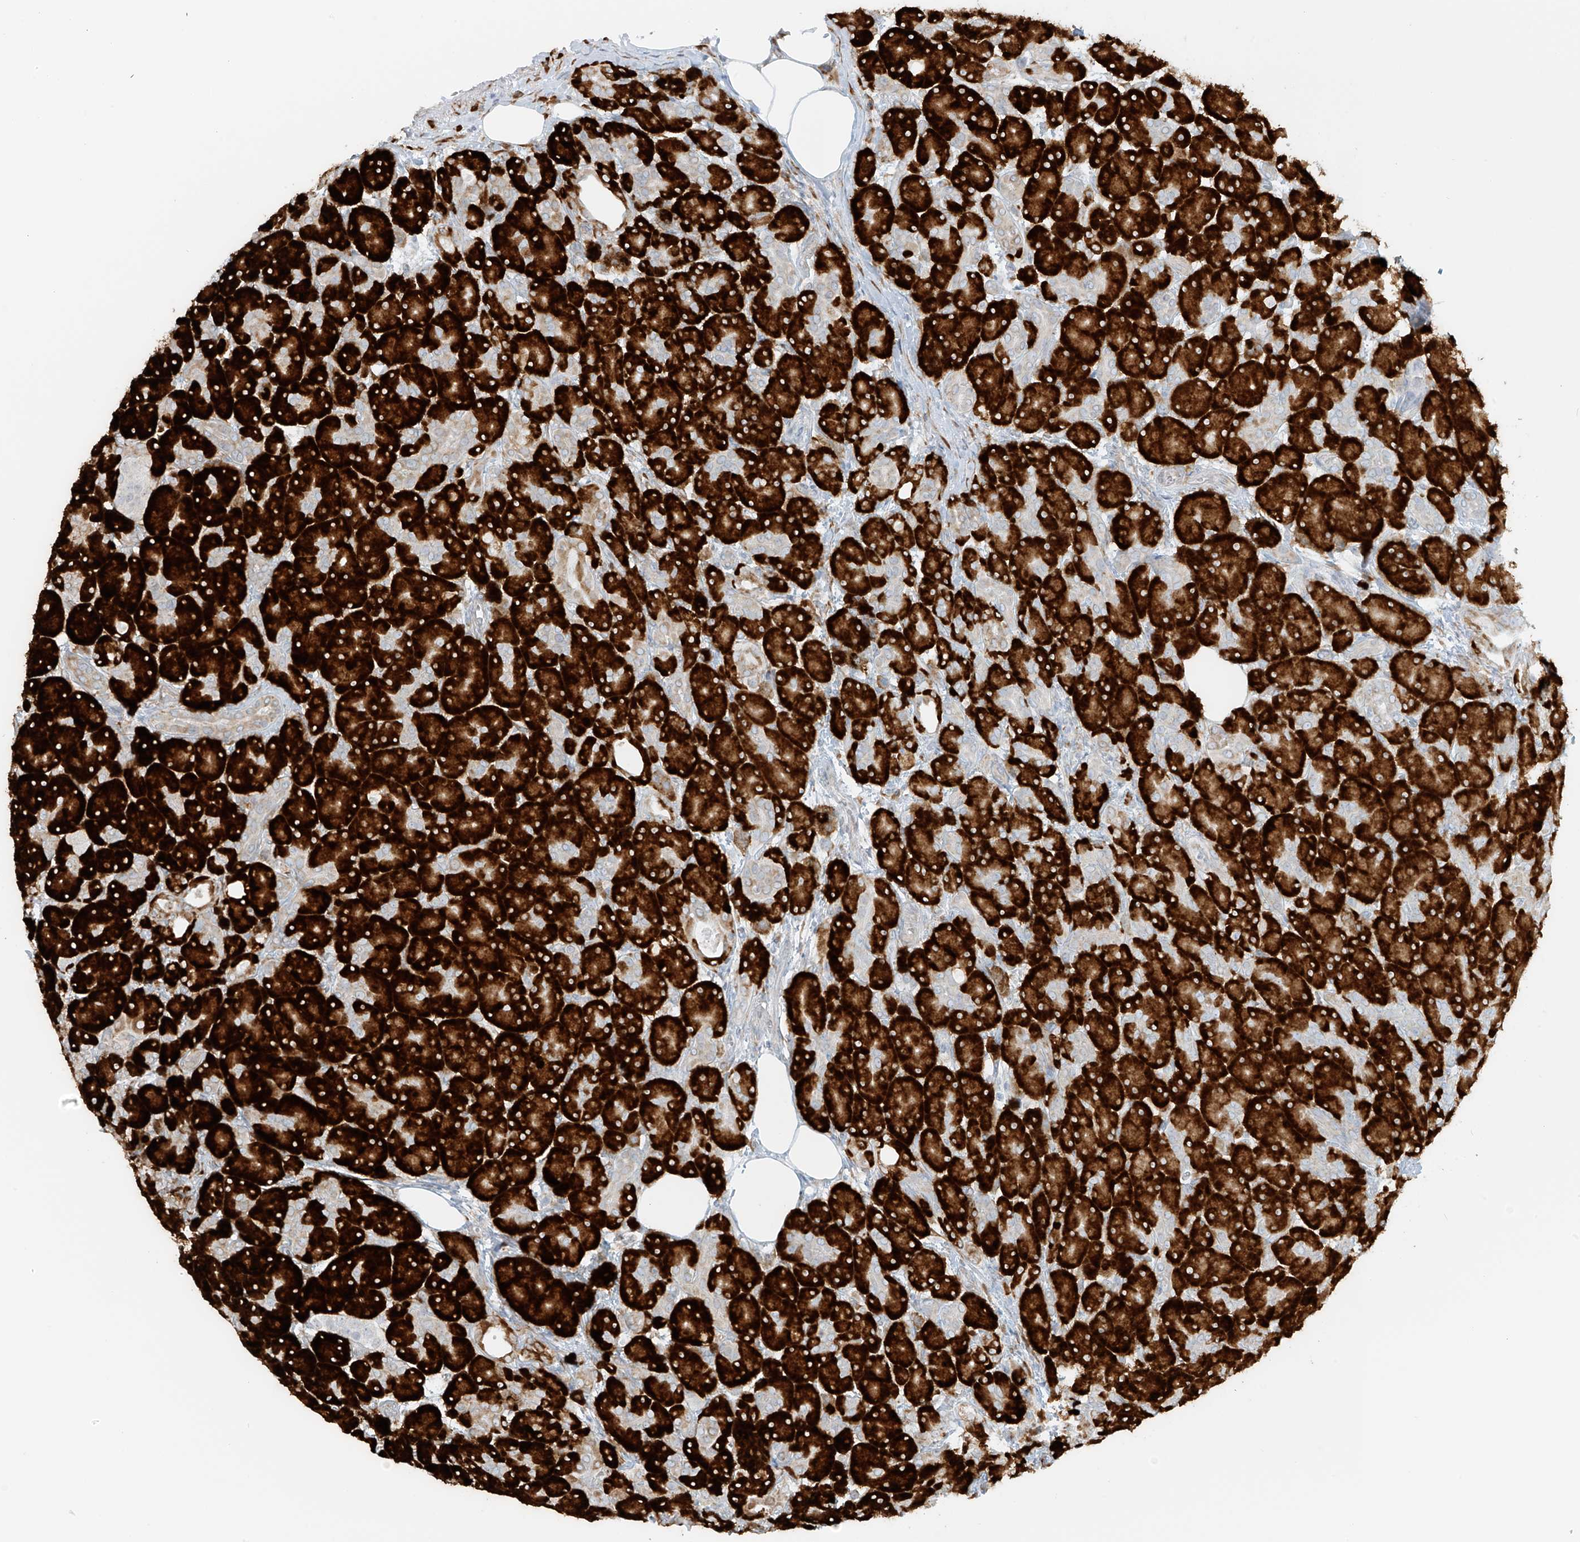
{"staining": {"intensity": "strong", "quantity": ">75%", "location": "cytoplasmic/membranous"}, "tissue": "pancreas", "cell_type": "Exocrine glandular cells", "image_type": "normal", "snomed": [{"axis": "morphology", "description": "Normal tissue, NOS"}, {"axis": "topography", "description": "Pancreas"}], "caption": "A high amount of strong cytoplasmic/membranous expression is identified in approximately >75% of exocrine glandular cells in unremarkable pancreas. Ihc stains the protein in brown and the nuclei are stained blue.", "gene": "LRRC59", "patient": {"sex": "male", "age": 63}}